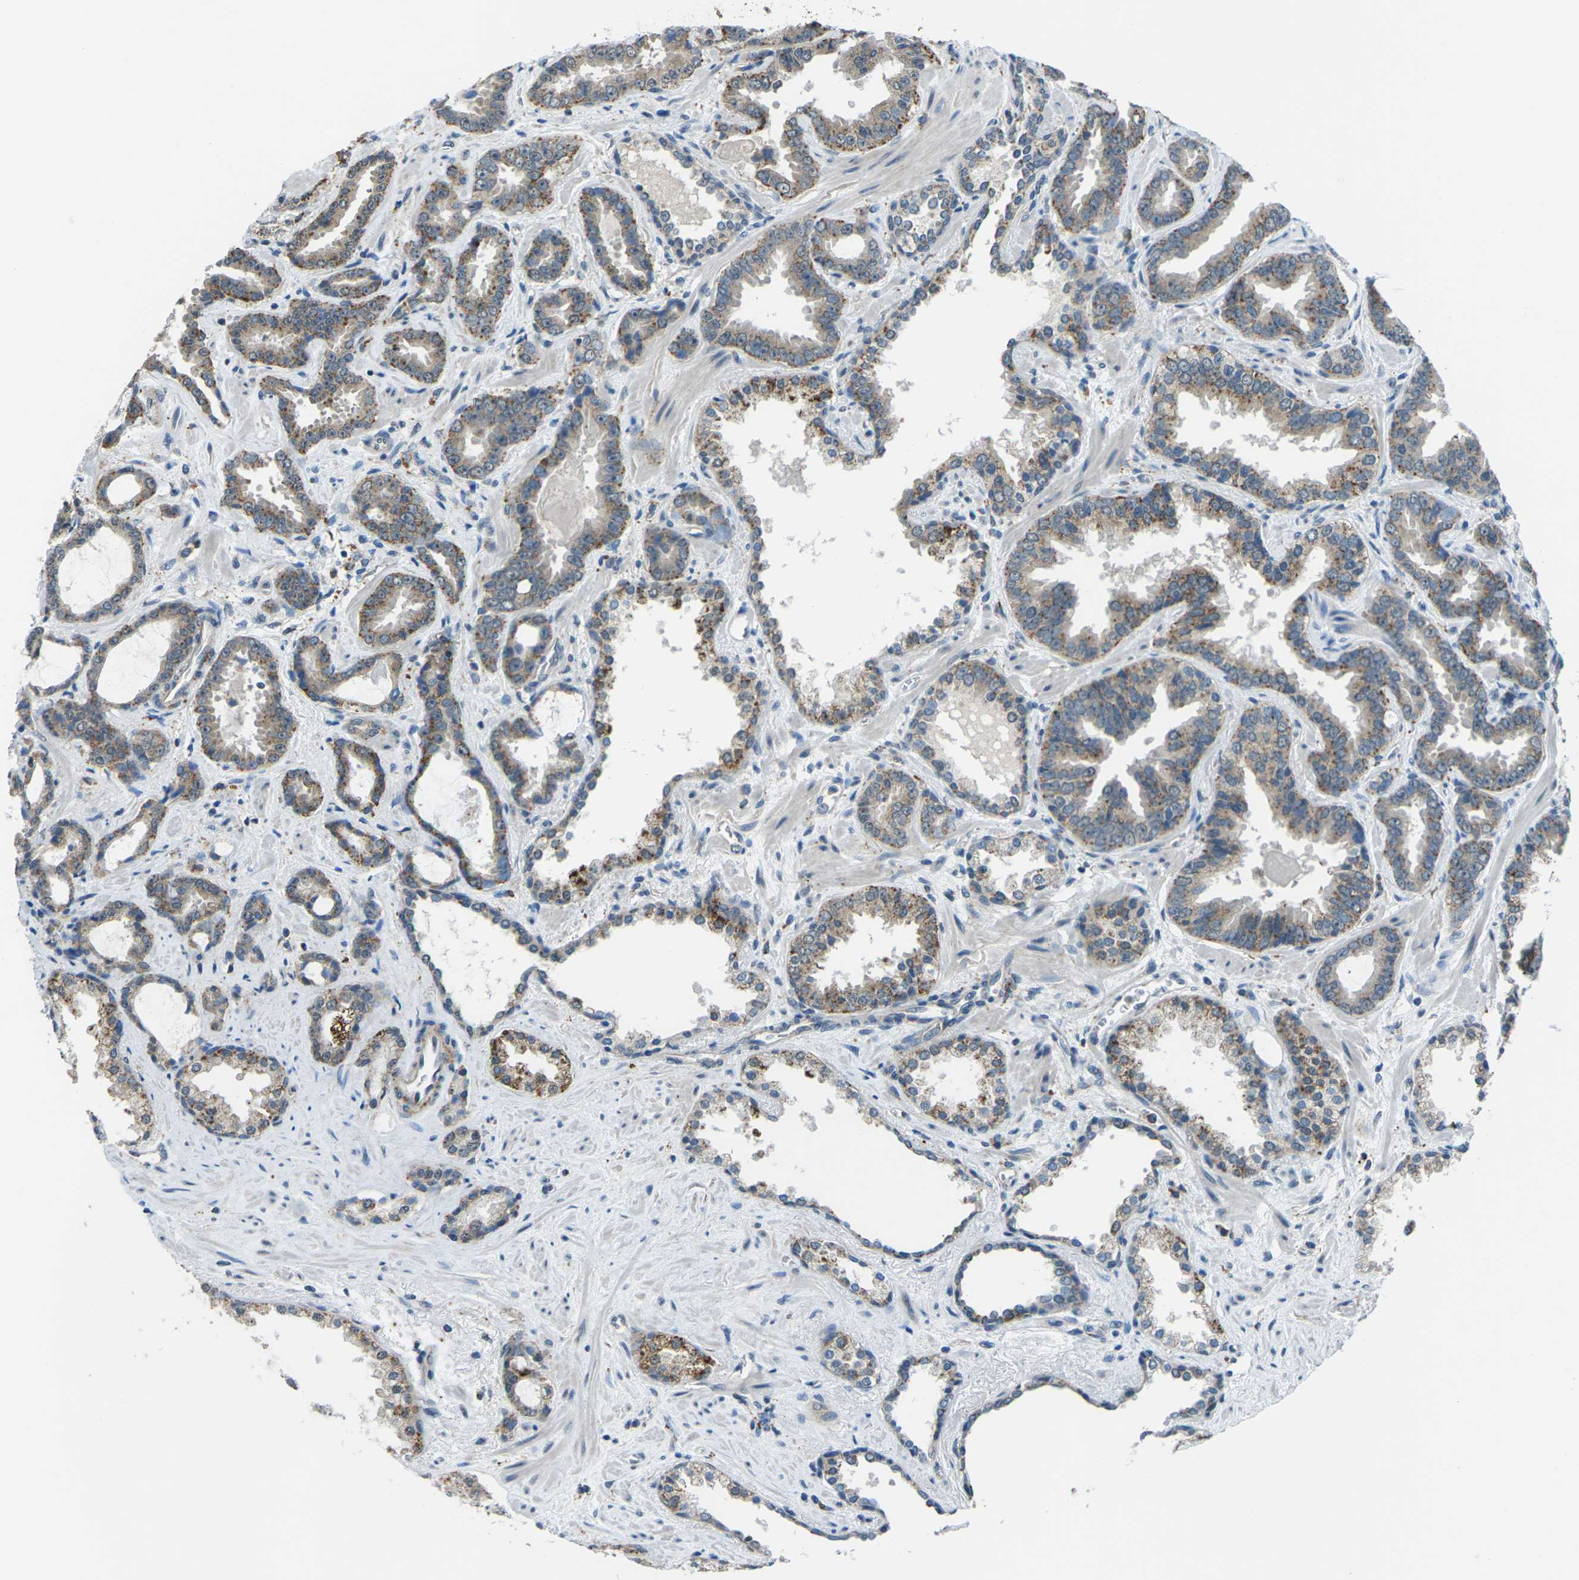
{"staining": {"intensity": "moderate", "quantity": ">75%", "location": "cytoplasmic/membranous"}, "tissue": "prostate cancer", "cell_type": "Tumor cells", "image_type": "cancer", "snomed": [{"axis": "morphology", "description": "Adenocarcinoma, Low grade"}, {"axis": "topography", "description": "Prostate"}], "caption": "Protein staining of prostate low-grade adenocarcinoma tissue reveals moderate cytoplasmic/membranous positivity in about >75% of tumor cells.", "gene": "SLC31A2", "patient": {"sex": "male", "age": 60}}